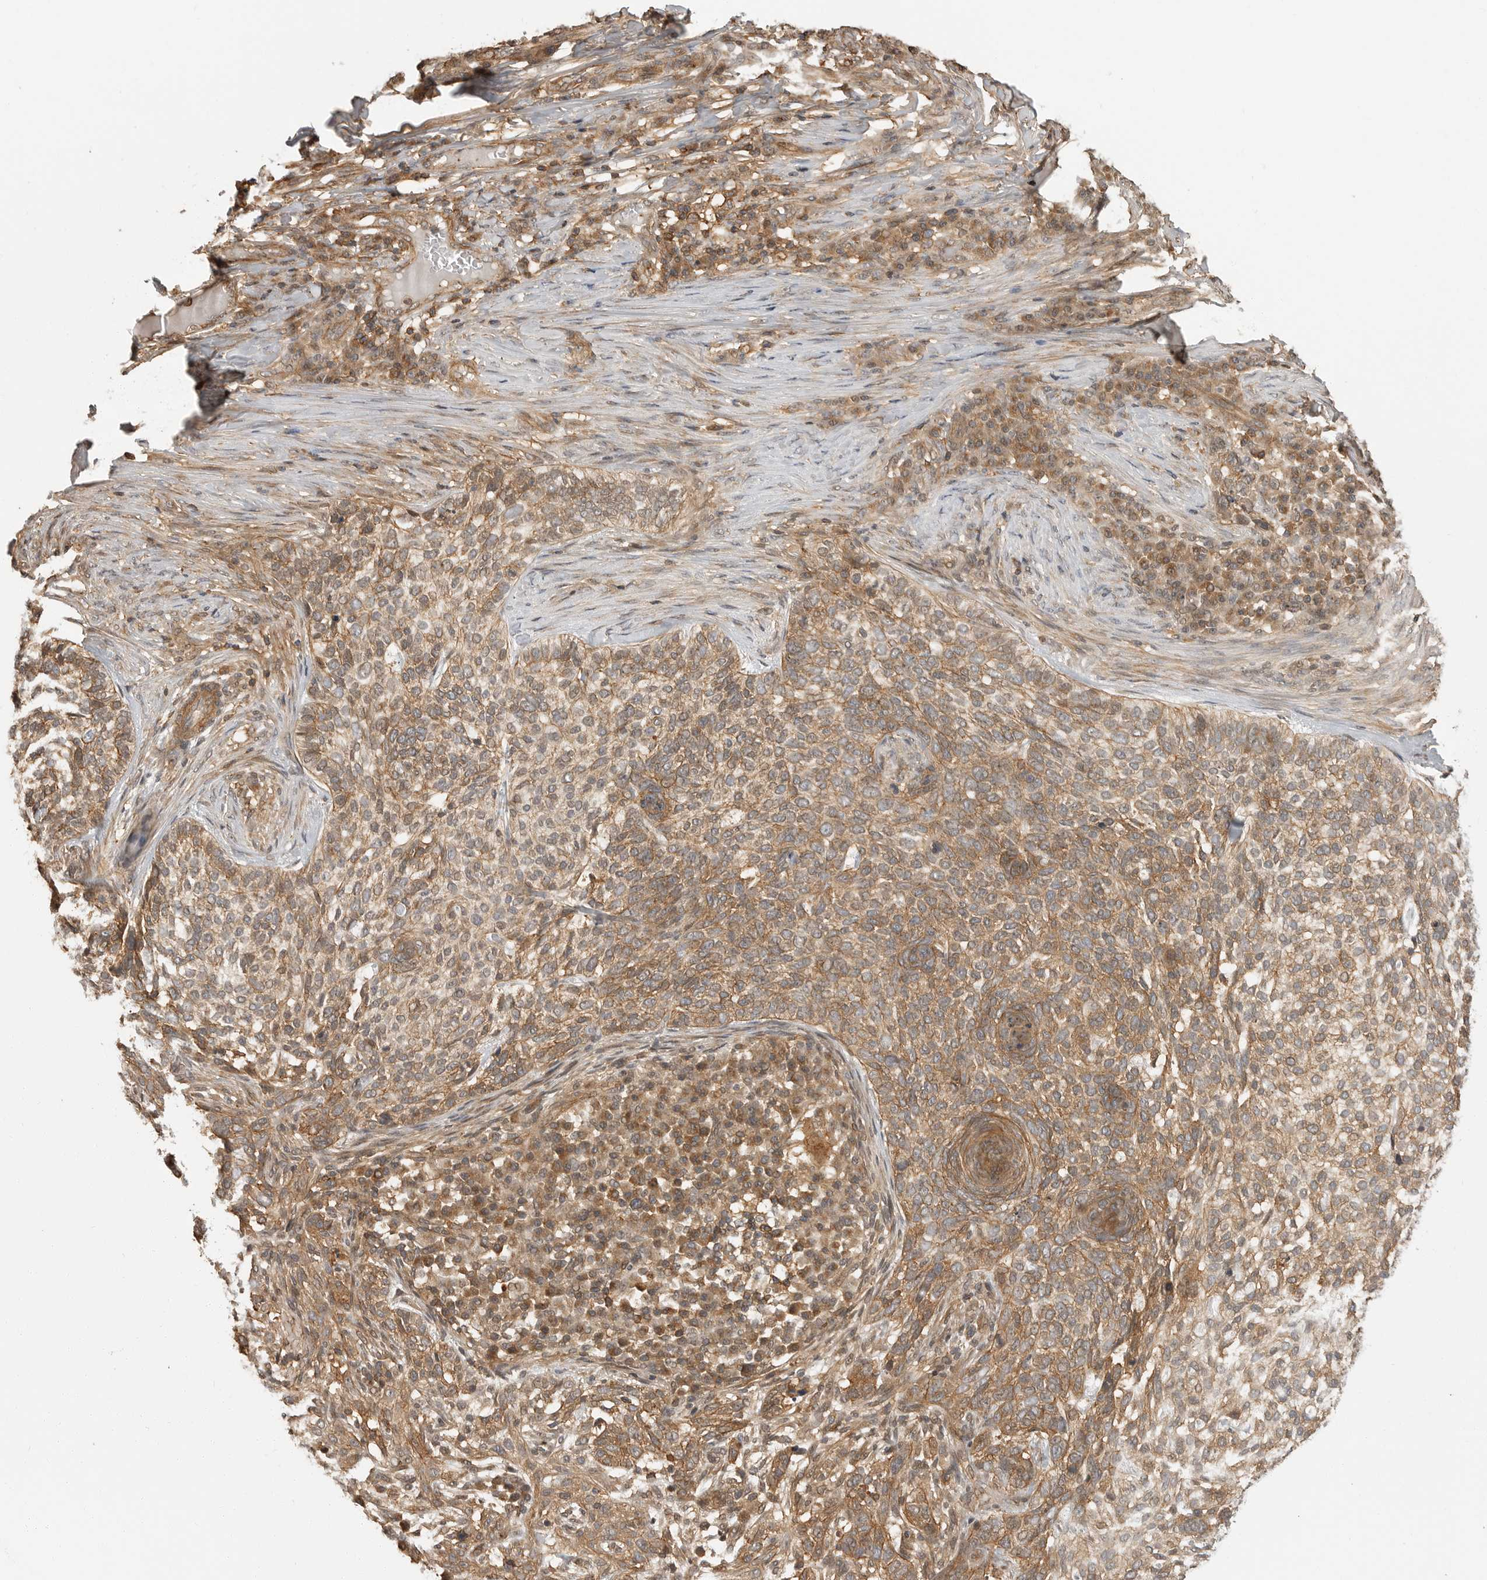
{"staining": {"intensity": "moderate", "quantity": ">75%", "location": "cytoplasmic/membranous,nuclear"}, "tissue": "skin cancer", "cell_type": "Tumor cells", "image_type": "cancer", "snomed": [{"axis": "morphology", "description": "Basal cell carcinoma"}, {"axis": "topography", "description": "Skin"}], "caption": "High-power microscopy captured an immunohistochemistry histopathology image of skin cancer, revealing moderate cytoplasmic/membranous and nuclear staining in approximately >75% of tumor cells.", "gene": "ERN1", "patient": {"sex": "female", "age": 64}}